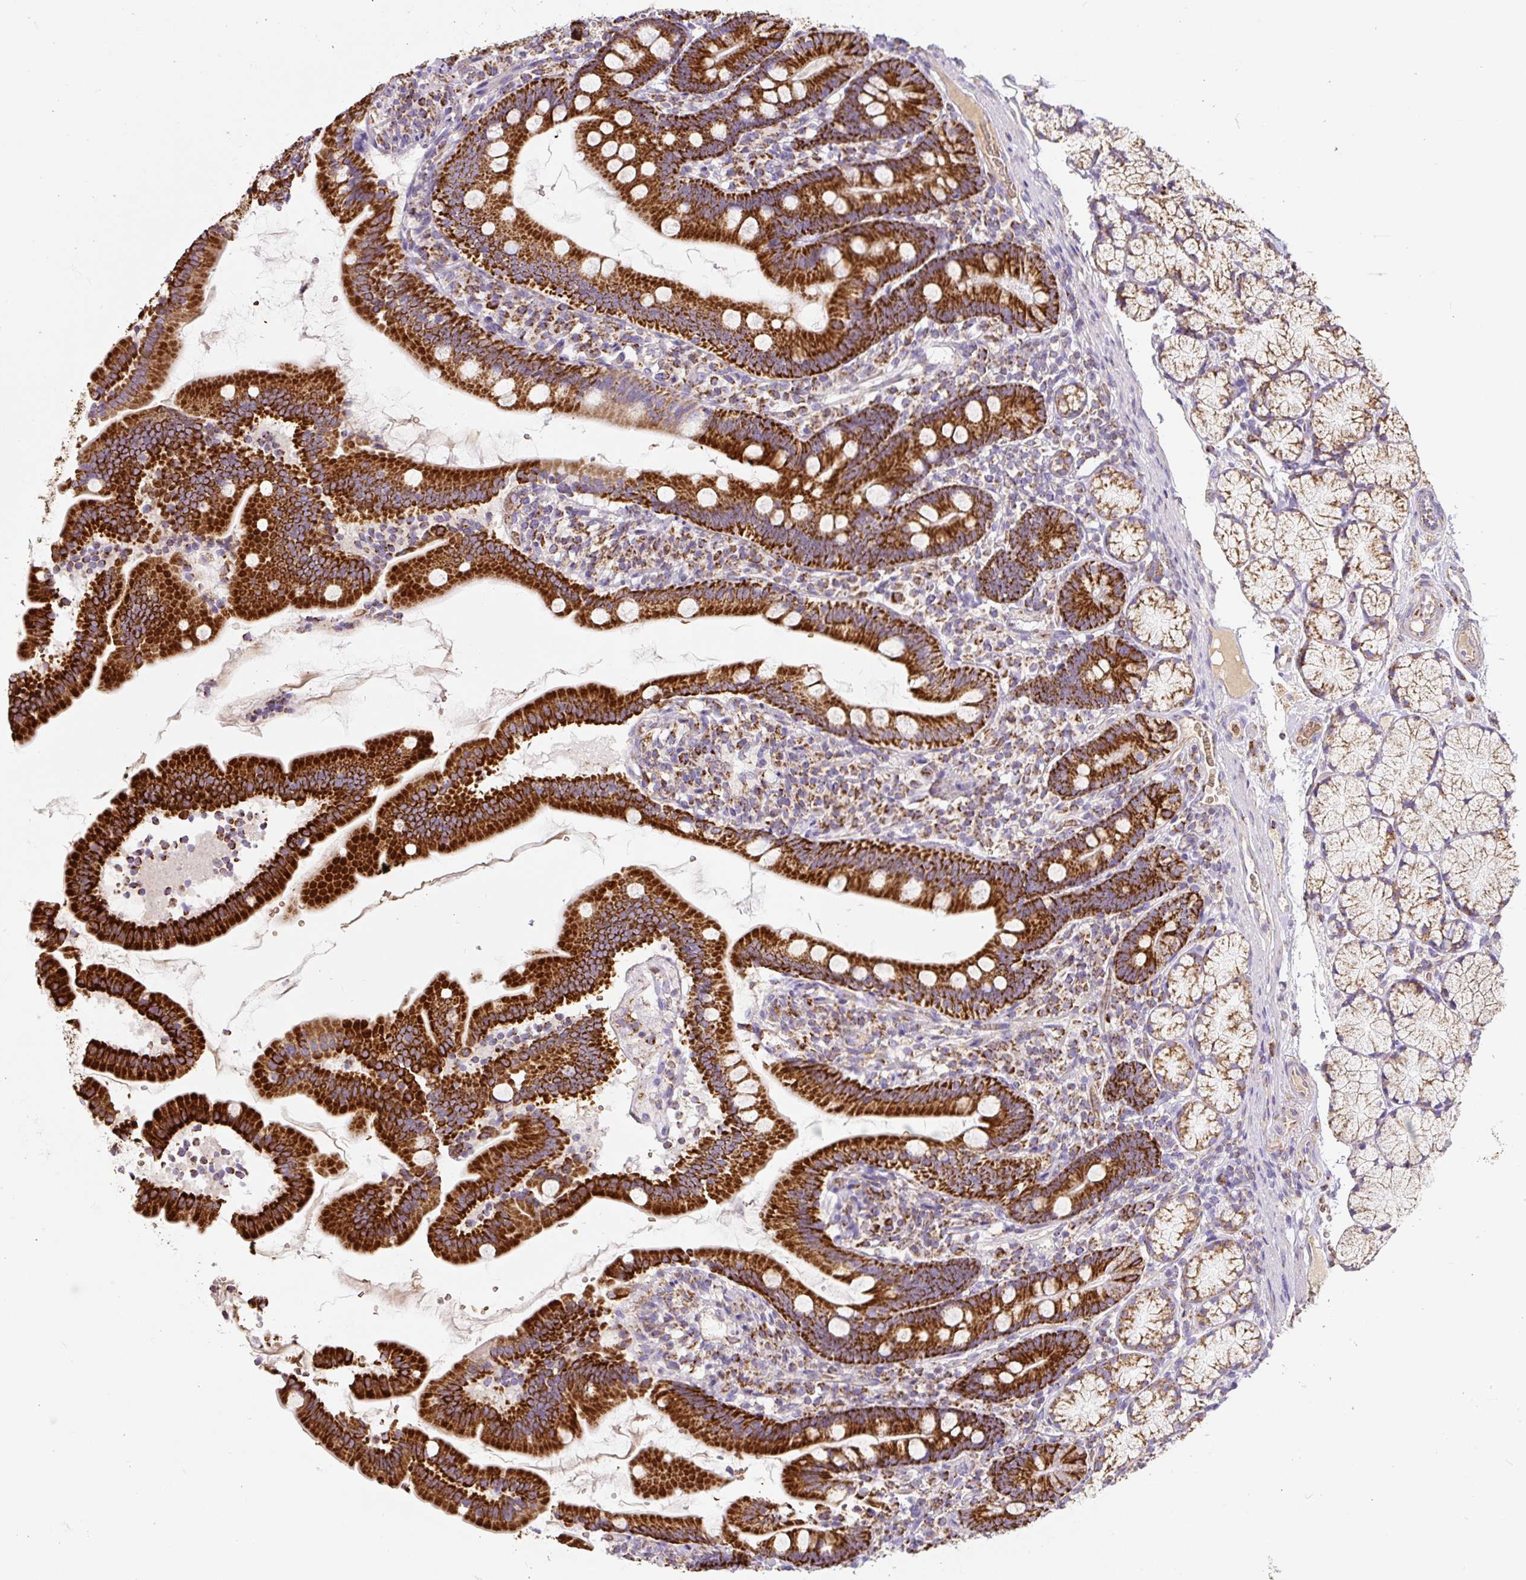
{"staining": {"intensity": "strong", "quantity": ">75%", "location": "cytoplasmic/membranous"}, "tissue": "duodenum", "cell_type": "Glandular cells", "image_type": "normal", "snomed": [{"axis": "morphology", "description": "Normal tissue, NOS"}, {"axis": "topography", "description": "Duodenum"}], "caption": "The histopathology image exhibits a brown stain indicating the presence of a protein in the cytoplasmic/membranous of glandular cells in duodenum. The protein is shown in brown color, while the nuclei are stained blue.", "gene": "MT", "patient": {"sex": "female", "age": 67}}